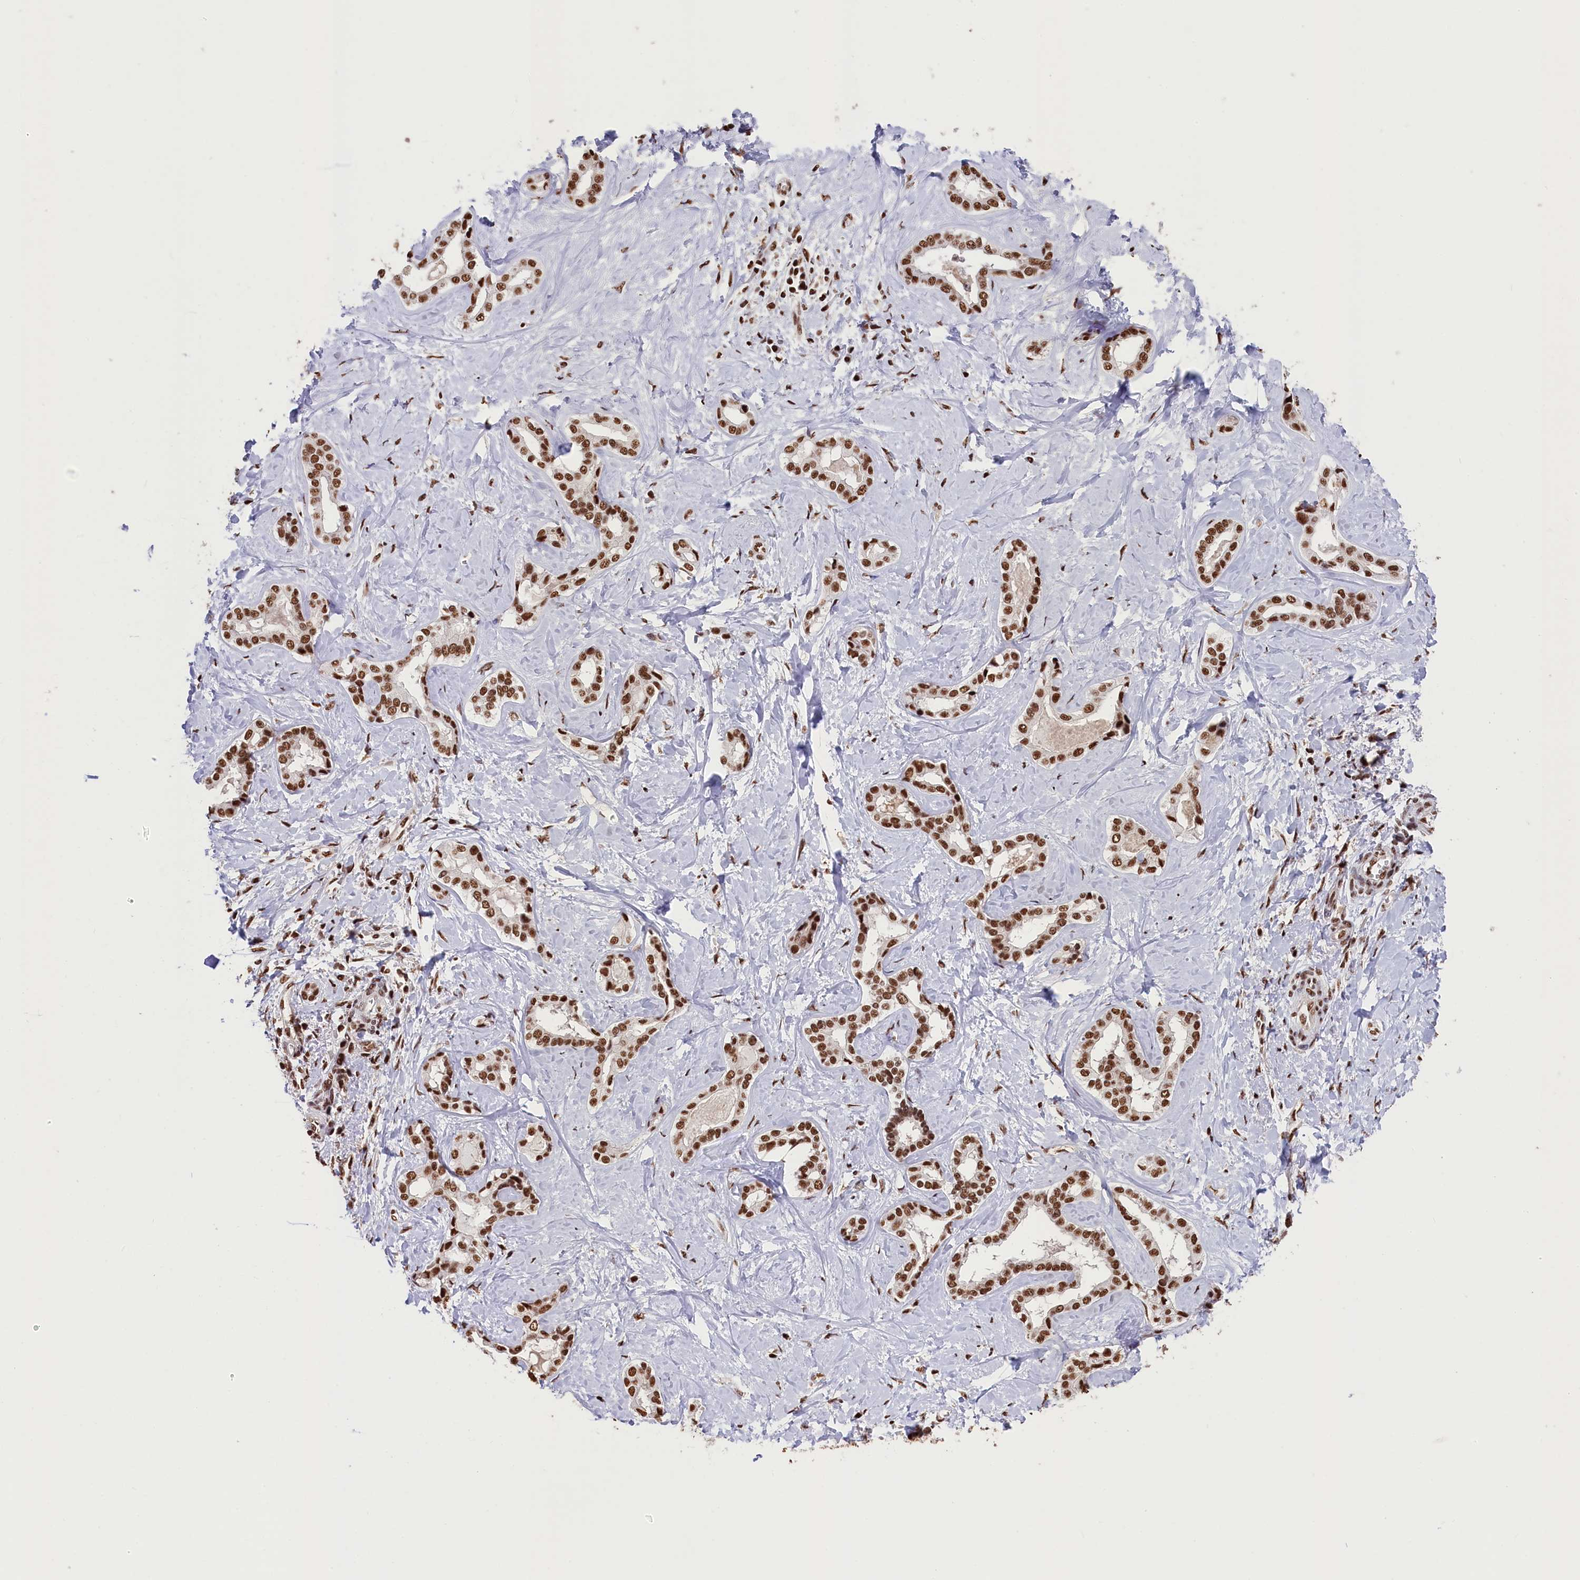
{"staining": {"intensity": "strong", "quantity": ">75%", "location": "nuclear"}, "tissue": "liver cancer", "cell_type": "Tumor cells", "image_type": "cancer", "snomed": [{"axis": "morphology", "description": "Carcinoma, Hepatocellular, NOS"}, {"axis": "topography", "description": "Liver"}], "caption": "Hepatocellular carcinoma (liver) stained for a protein exhibits strong nuclear positivity in tumor cells.", "gene": "SNRPD2", "patient": {"sex": "female", "age": 73}}